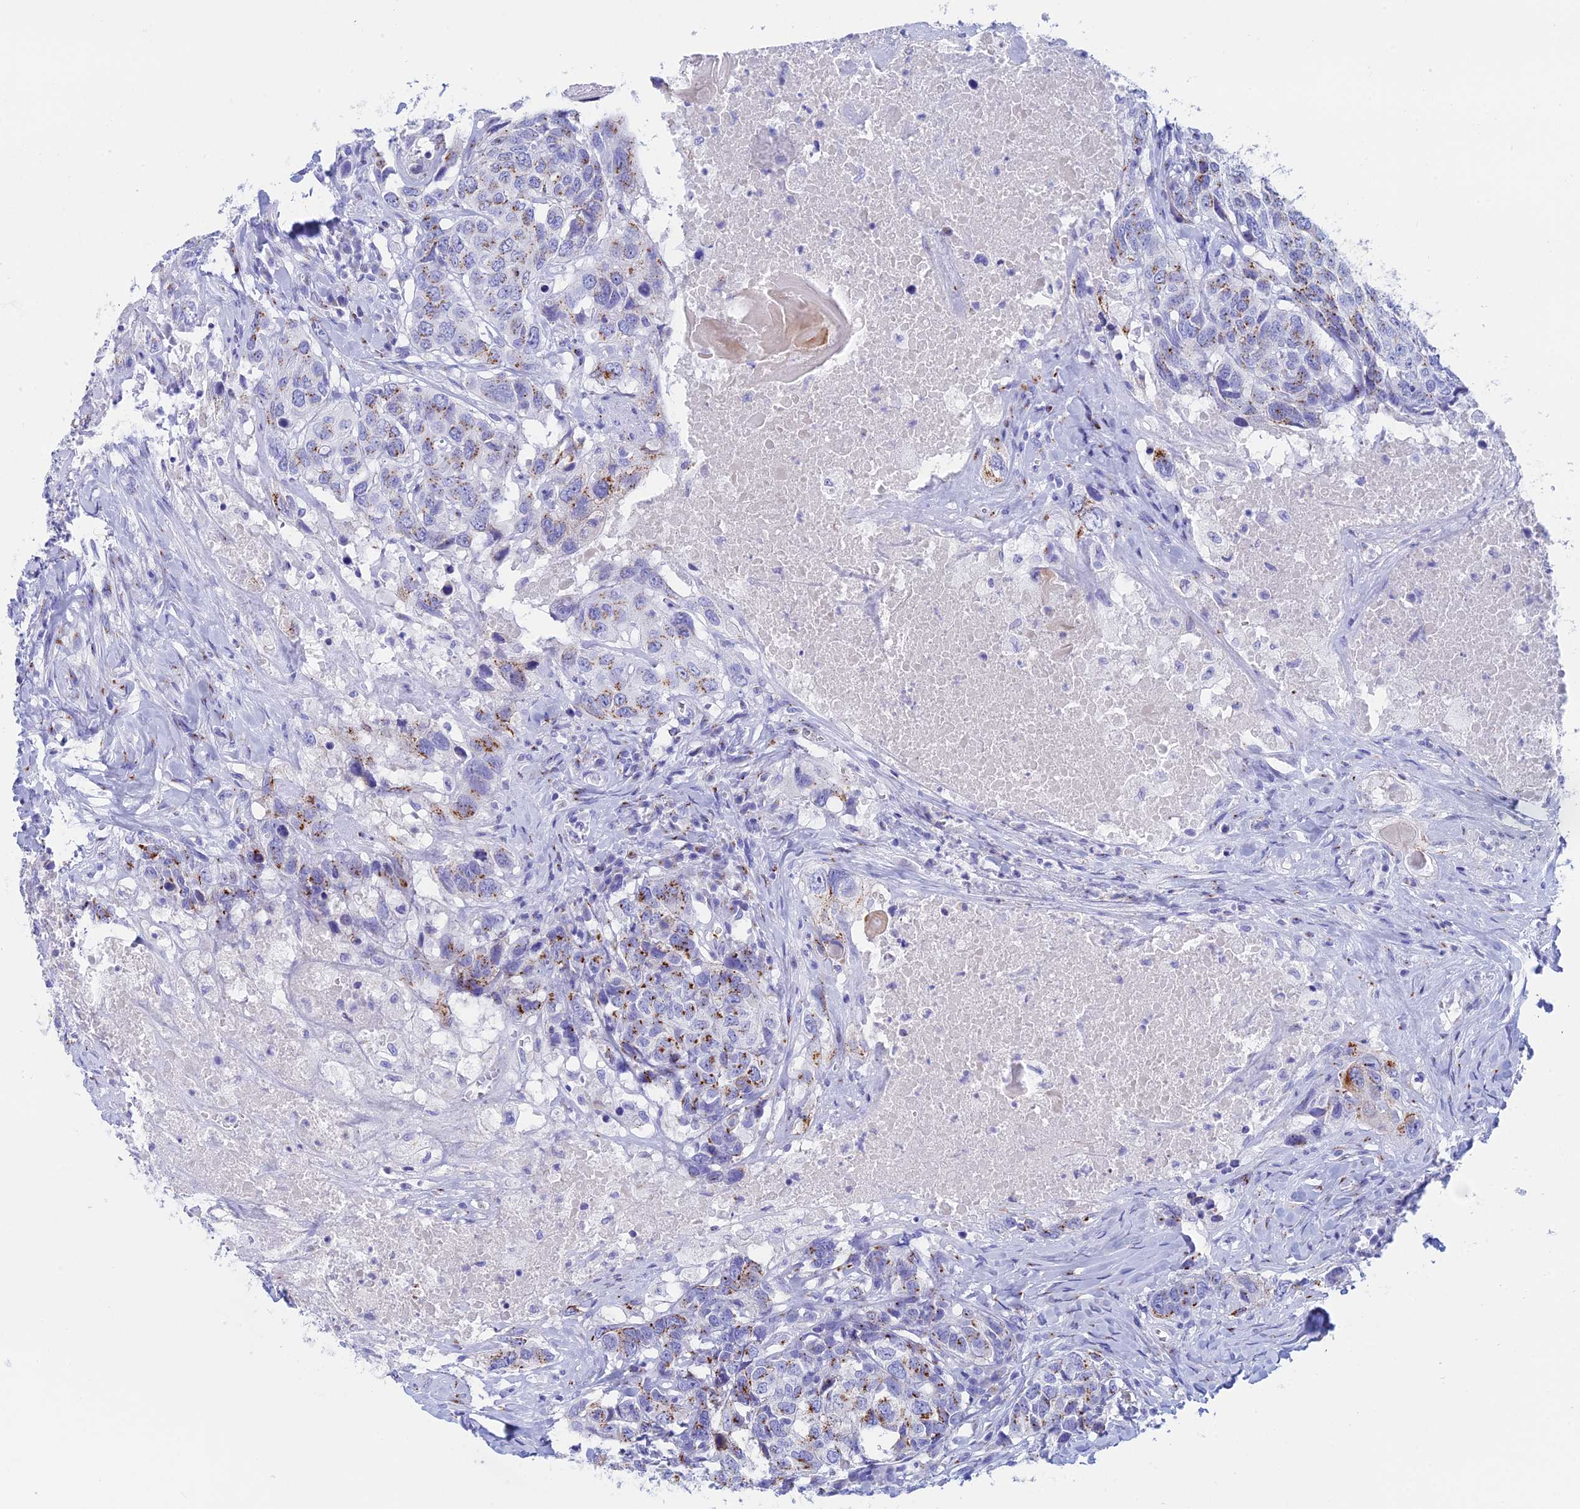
{"staining": {"intensity": "moderate", "quantity": "25%-75%", "location": "cytoplasmic/membranous"}, "tissue": "head and neck cancer", "cell_type": "Tumor cells", "image_type": "cancer", "snomed": [{"axis": "morphology", "description": "Squamous cell carcinoma, NOS"}, {"axis": "topography", "description": "Head-Neck"}], "caption": "Immunohistochemical staining of human head and neck cancer reveals medium levels of moderate cytoplasmic/membranous protein positivity in approximately 25%-75% of tumor cells.", "gene": "ERICH4", "patient": {"sex": "male", "age": 66}}